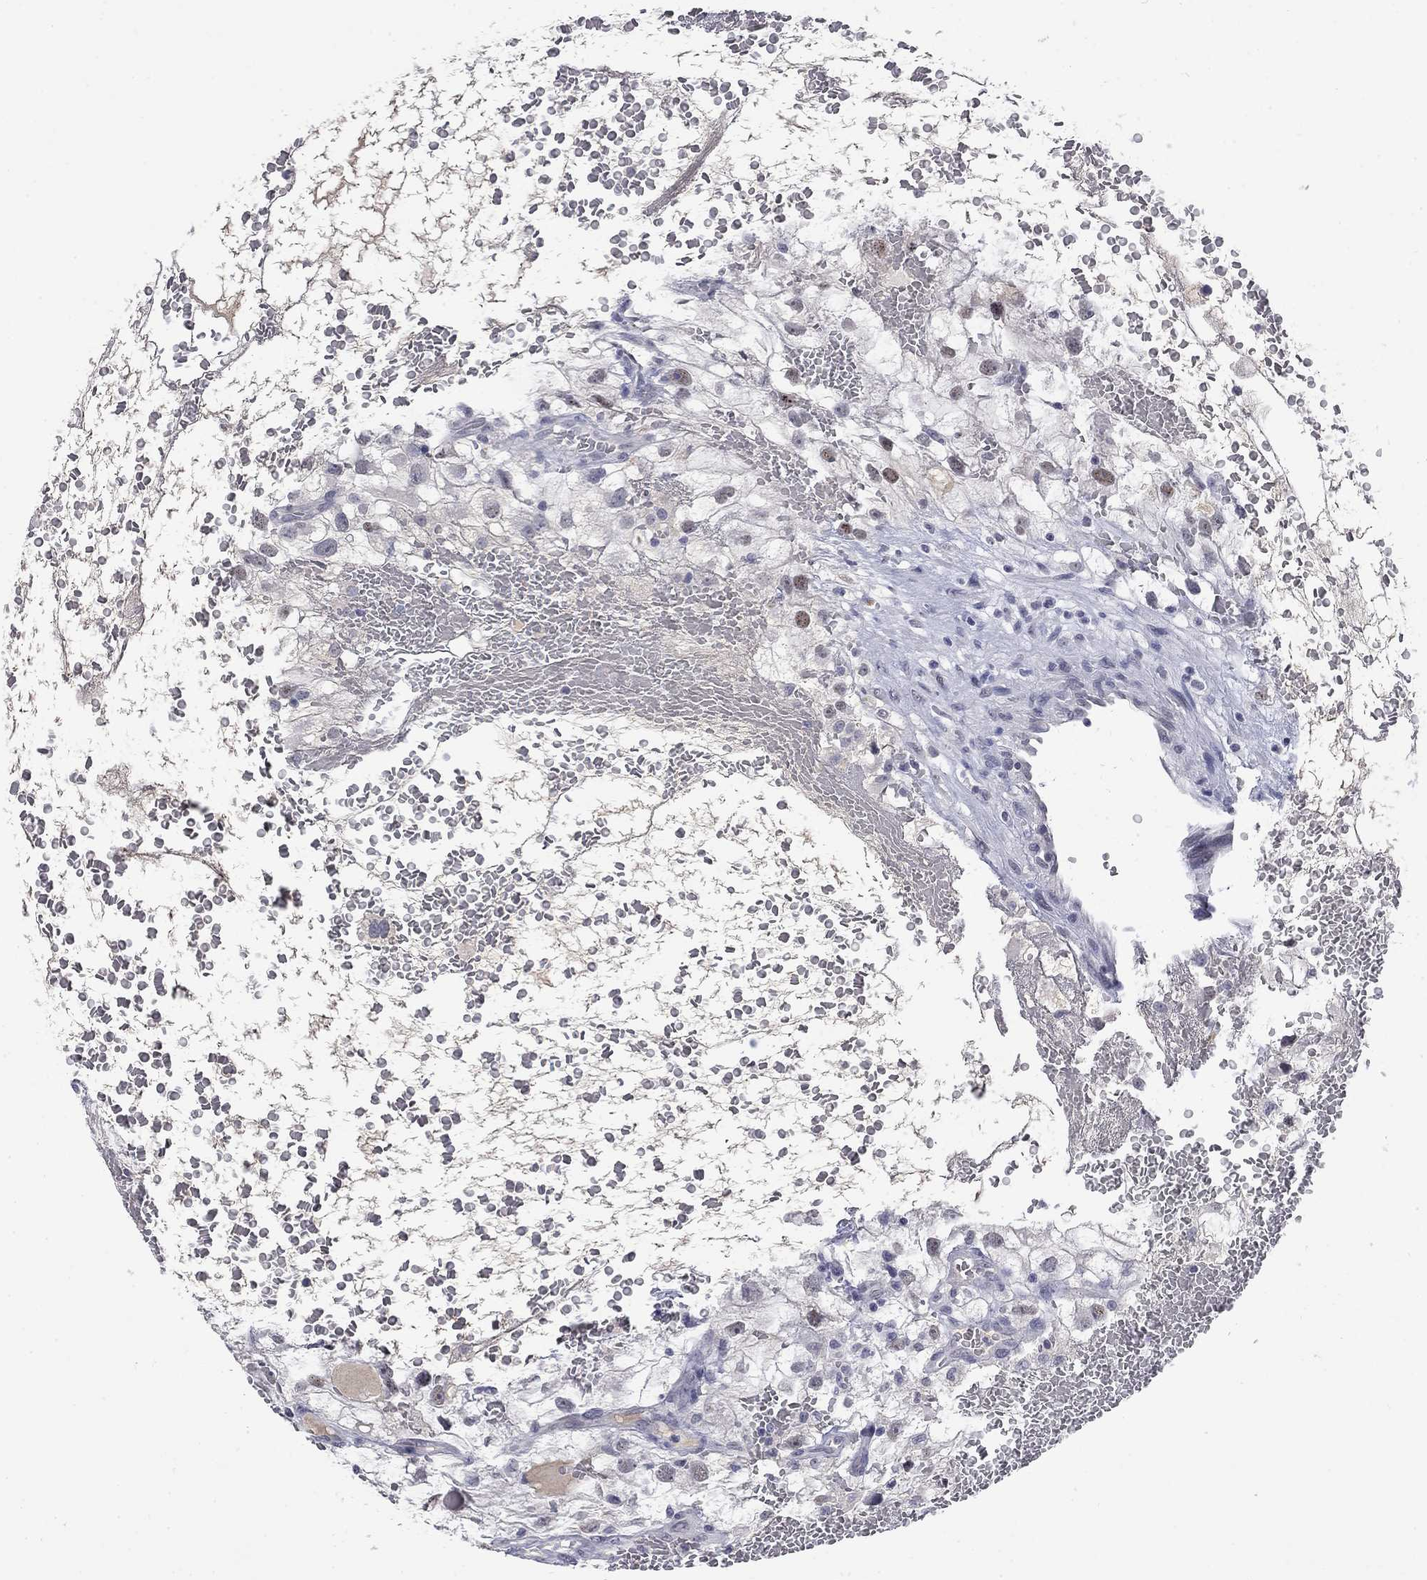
{"staining": {"intensity": "negative", "quantity": "none", "location": "none"}, "tissue": "renal cancer", "cell_type": "Tumor cells", "image_type": "cancer", "snomed": [{"axis": "morphology", "description": "Adenocarcinoma, NOS"}, {"axis": "topography", "description": "Kidney"}], "caption": "Adenocarcinoma (renal) was stained to show a protein in brown. There is no significant staining in tumor cells.", "gene": "SLC51A", "patient": {"sex": "male", "age": 59}}